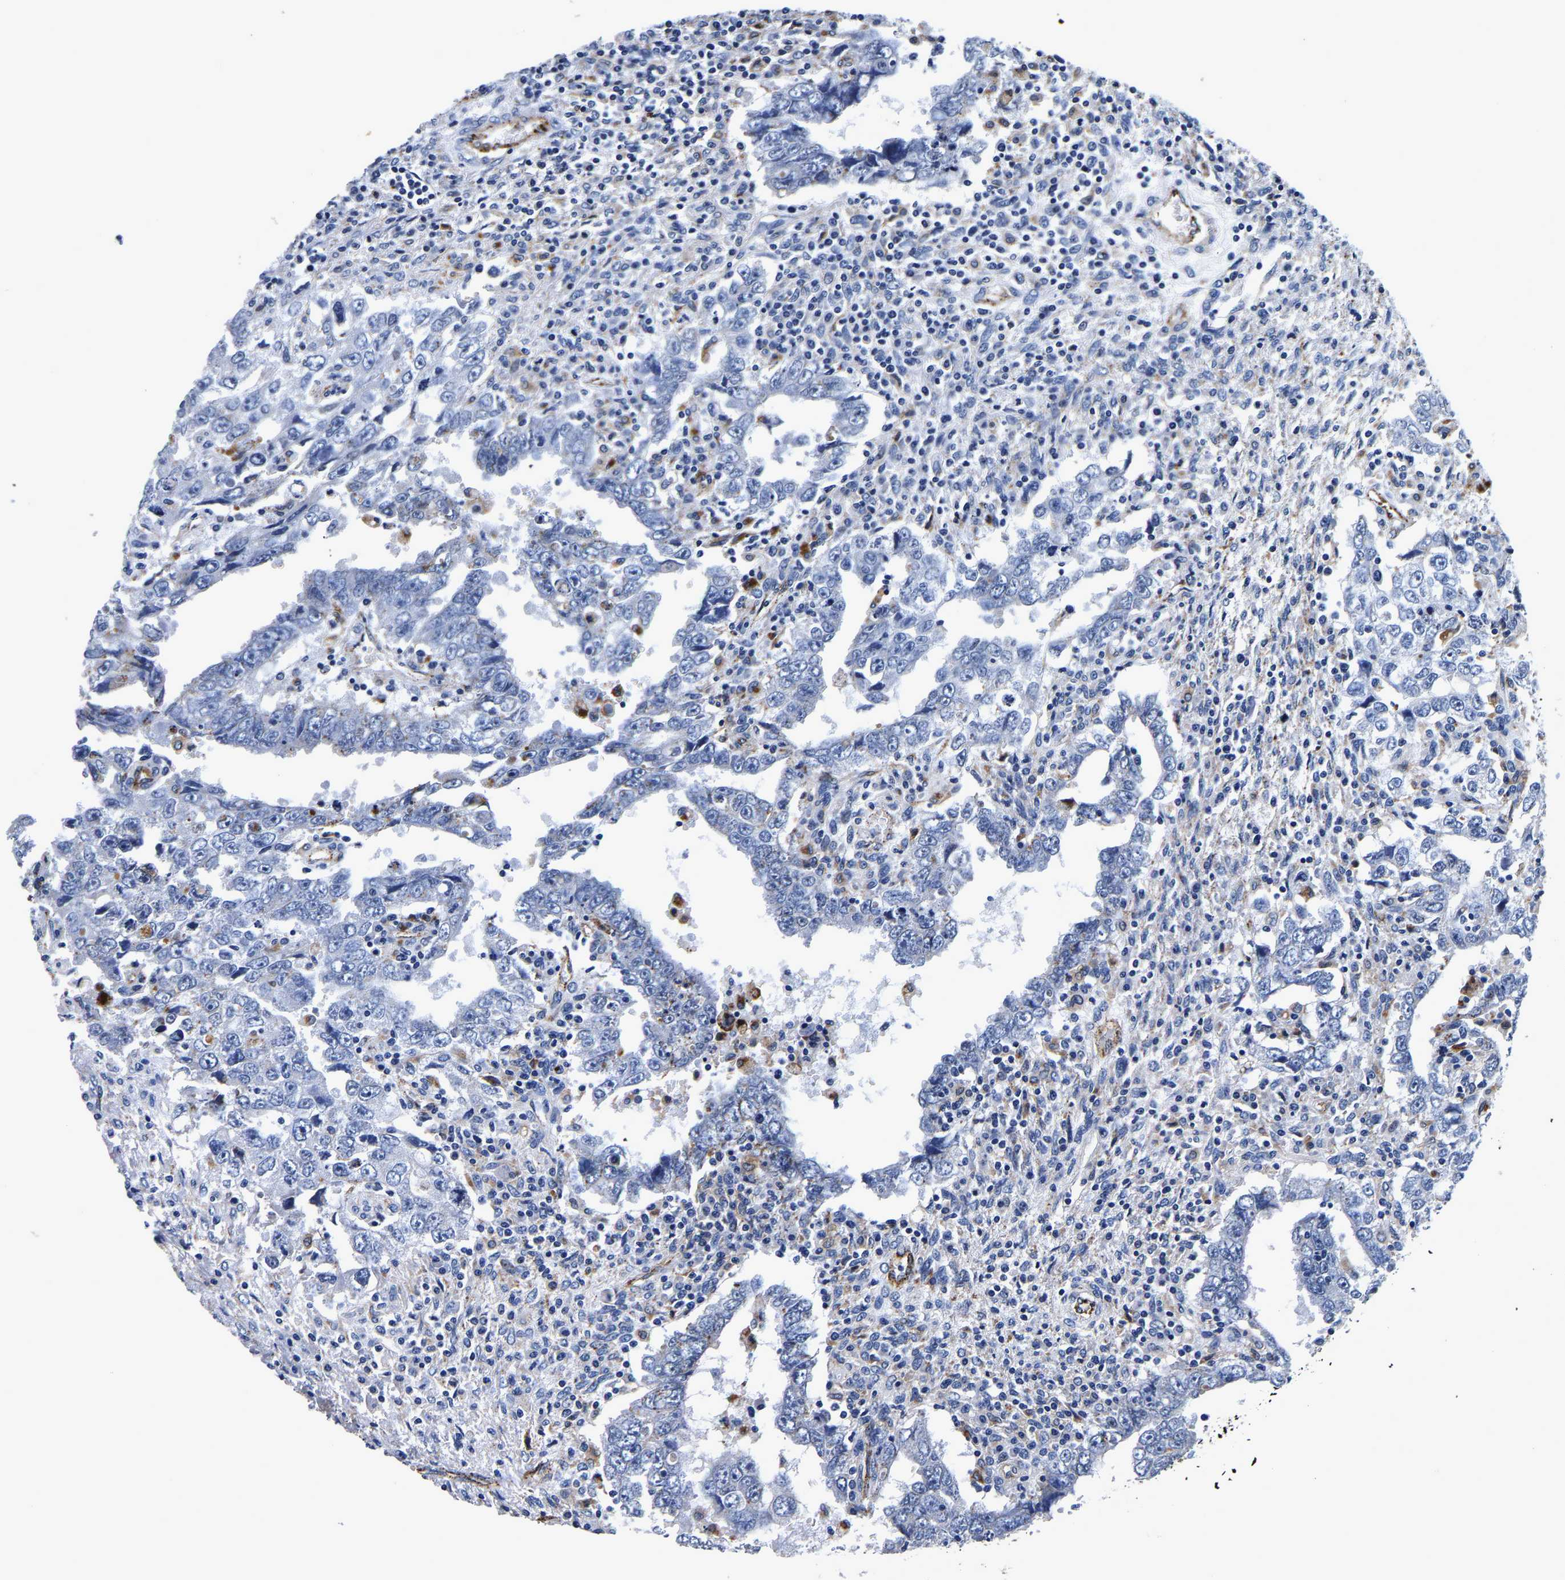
{"staining": {"intensity": "negative", "quantity": "none", "location": "none"}, "tissue": "testis cancer", "cell_type": "Tumor cells", "image_type": "cancer", "snomed": [{"axis": "morphology", "description": "Carcinoma, Embryonal, NOS"}, {"axis": "topography", "description": "Testis"}], "caption": "This is a photomicrograph of immunohistochemistry (IHC) staining of testis cancer (embryonal carcinoma), which shows no expression in tumor cells.", "gene": "GRN", "patient": {"sex": "male", "age": 26}}